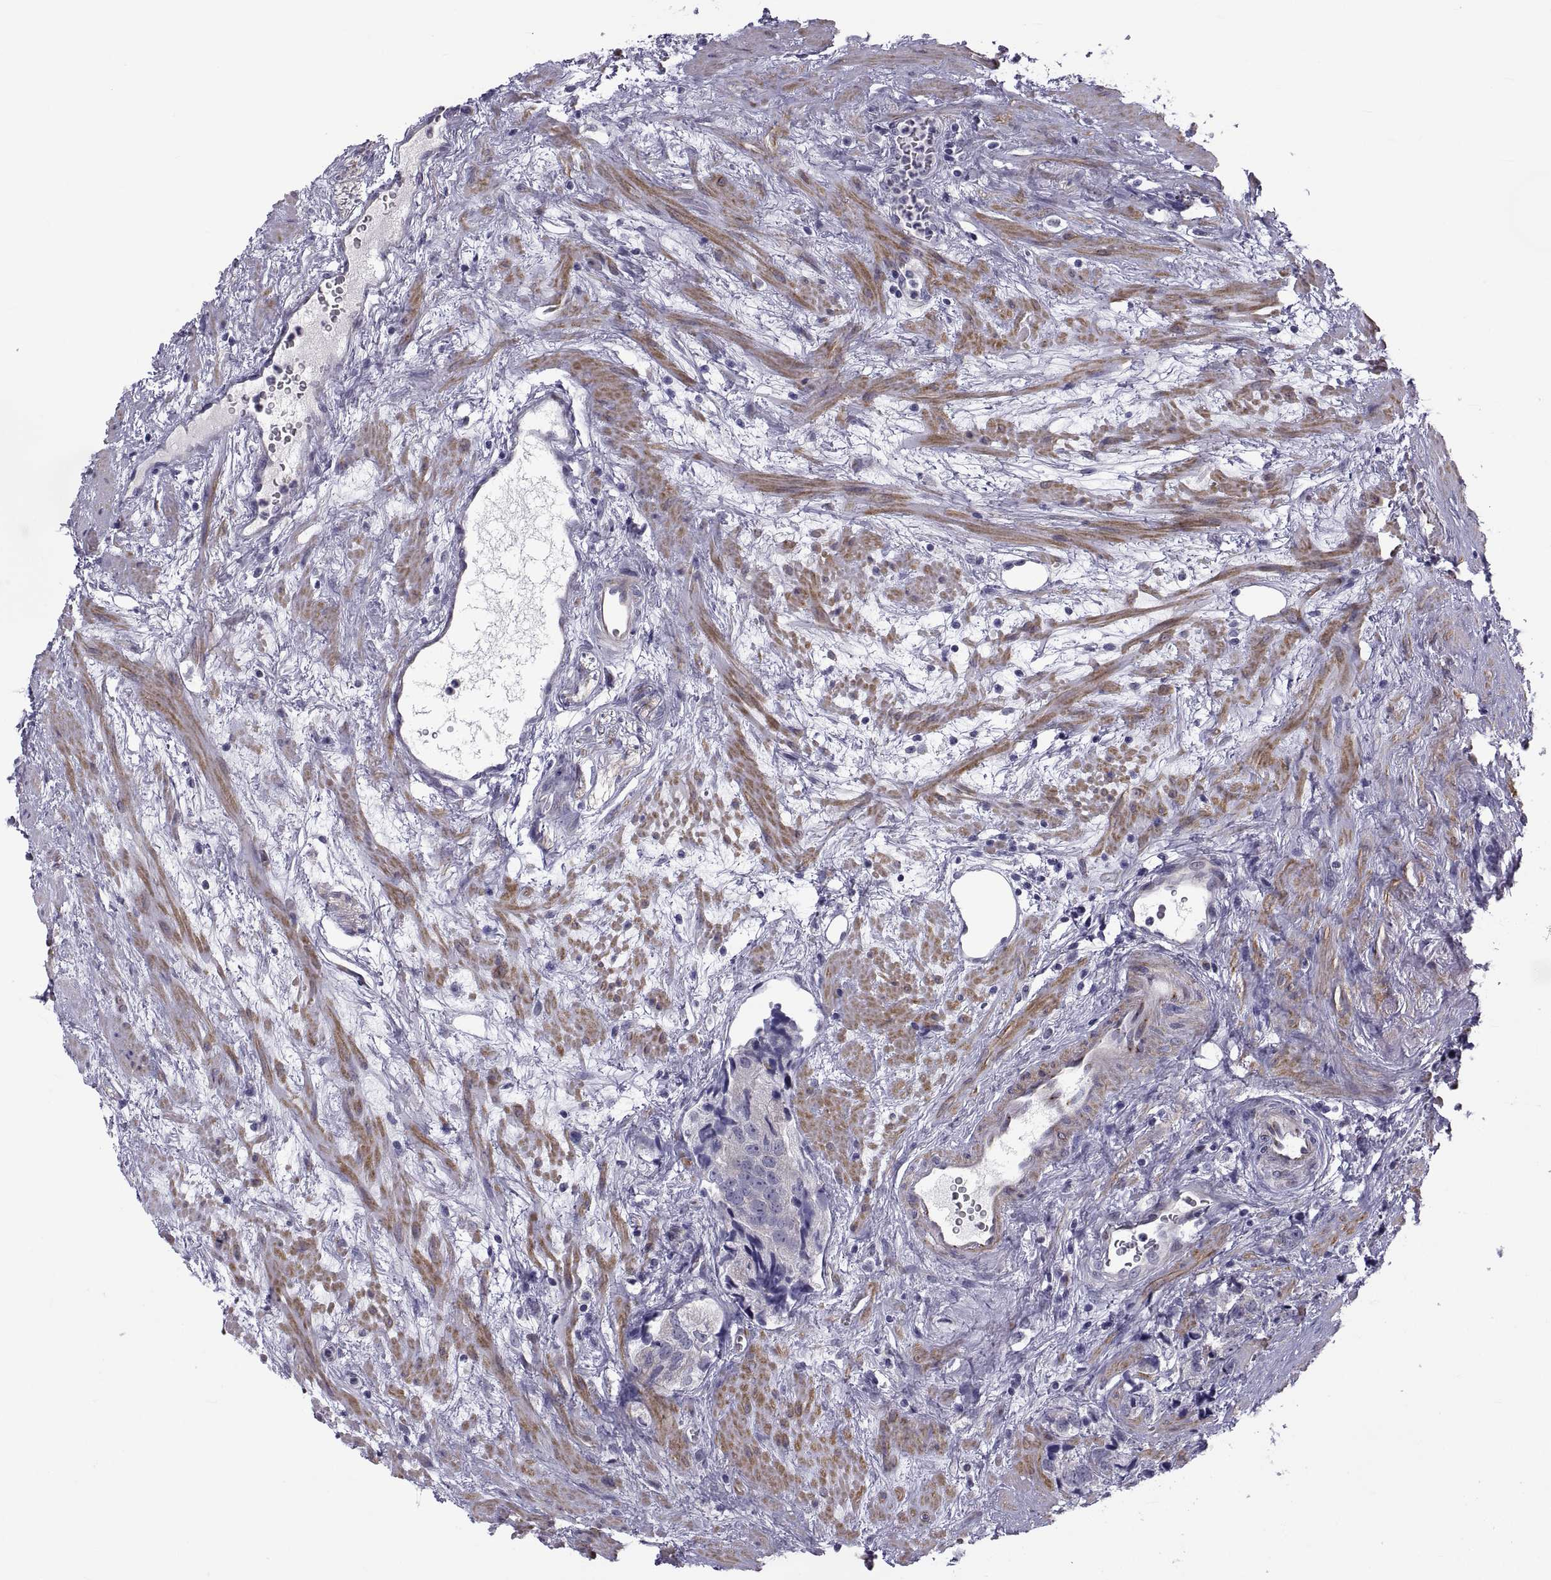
{"staining": {"intensity": "weak", "quantity": "<25%", "location": "cytoplasmic/membranous"}, "tissue": "prostate cancer", "cell_type": "Tumor cells", "image_type": "cancer", "snomed": [{"axis": "morphology", "description": "Adenocarcinoma, NOS"}, {"axis": "topography", "description": "Prostate and seminal vesicle, NOS"}], "caption": "This histopathology image is of prostate adenocarcinoma stained with IHC to label a protein in brown with the nuclei are counter-stained blue. There is no staining in tumor cells. The staining is performed using DAB brown chromogen with nuclei counter-stained in using hematoxylin.", "gene": "TMEM158", "patient": {"sex": "male", "age": 63}}